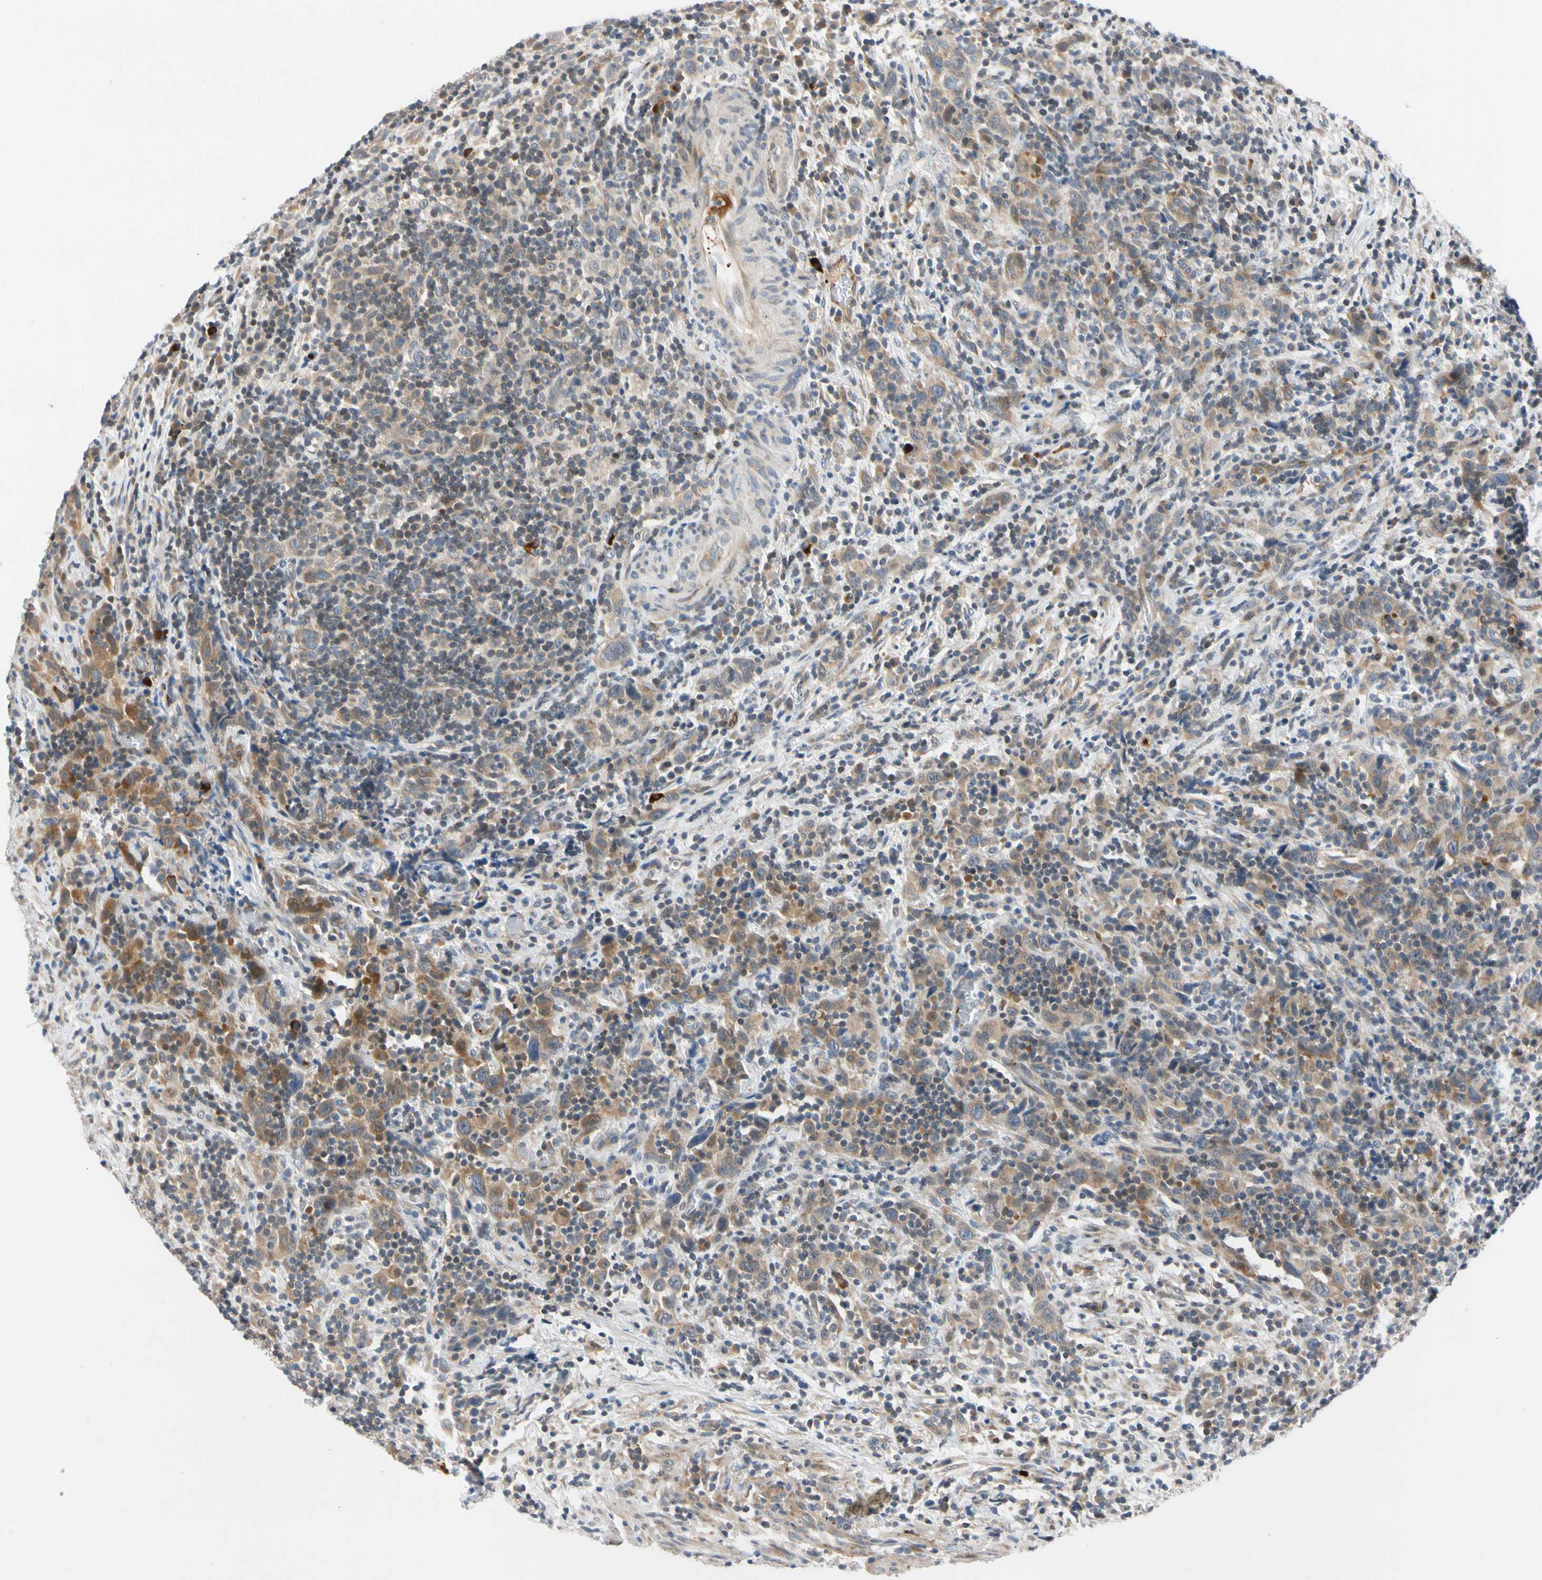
{"staining": {"intensity": "moderate", "quantity": "25%-75%", "location": "cytoplasmic/membranous"}, "tissue": "urothelial cancer", "cell_type": "Tumor cells", "image_type": "cancer", "snomed": [{"axis": "morphology", "description": "Urothelial carcinoma, High grade"}, {"axis": "topography", "description": "Urinary bladder"}], "caption": "Urothelial cancer stained with DAB (3,3'-diaminobenzidine) immunohistochemistry reveals medium levels of moderate cytoplasmic/membranous expression in about 25%-75% of tumor cells.", "gene": "CNST", "patient": {"sex": "male", "age": 61}}